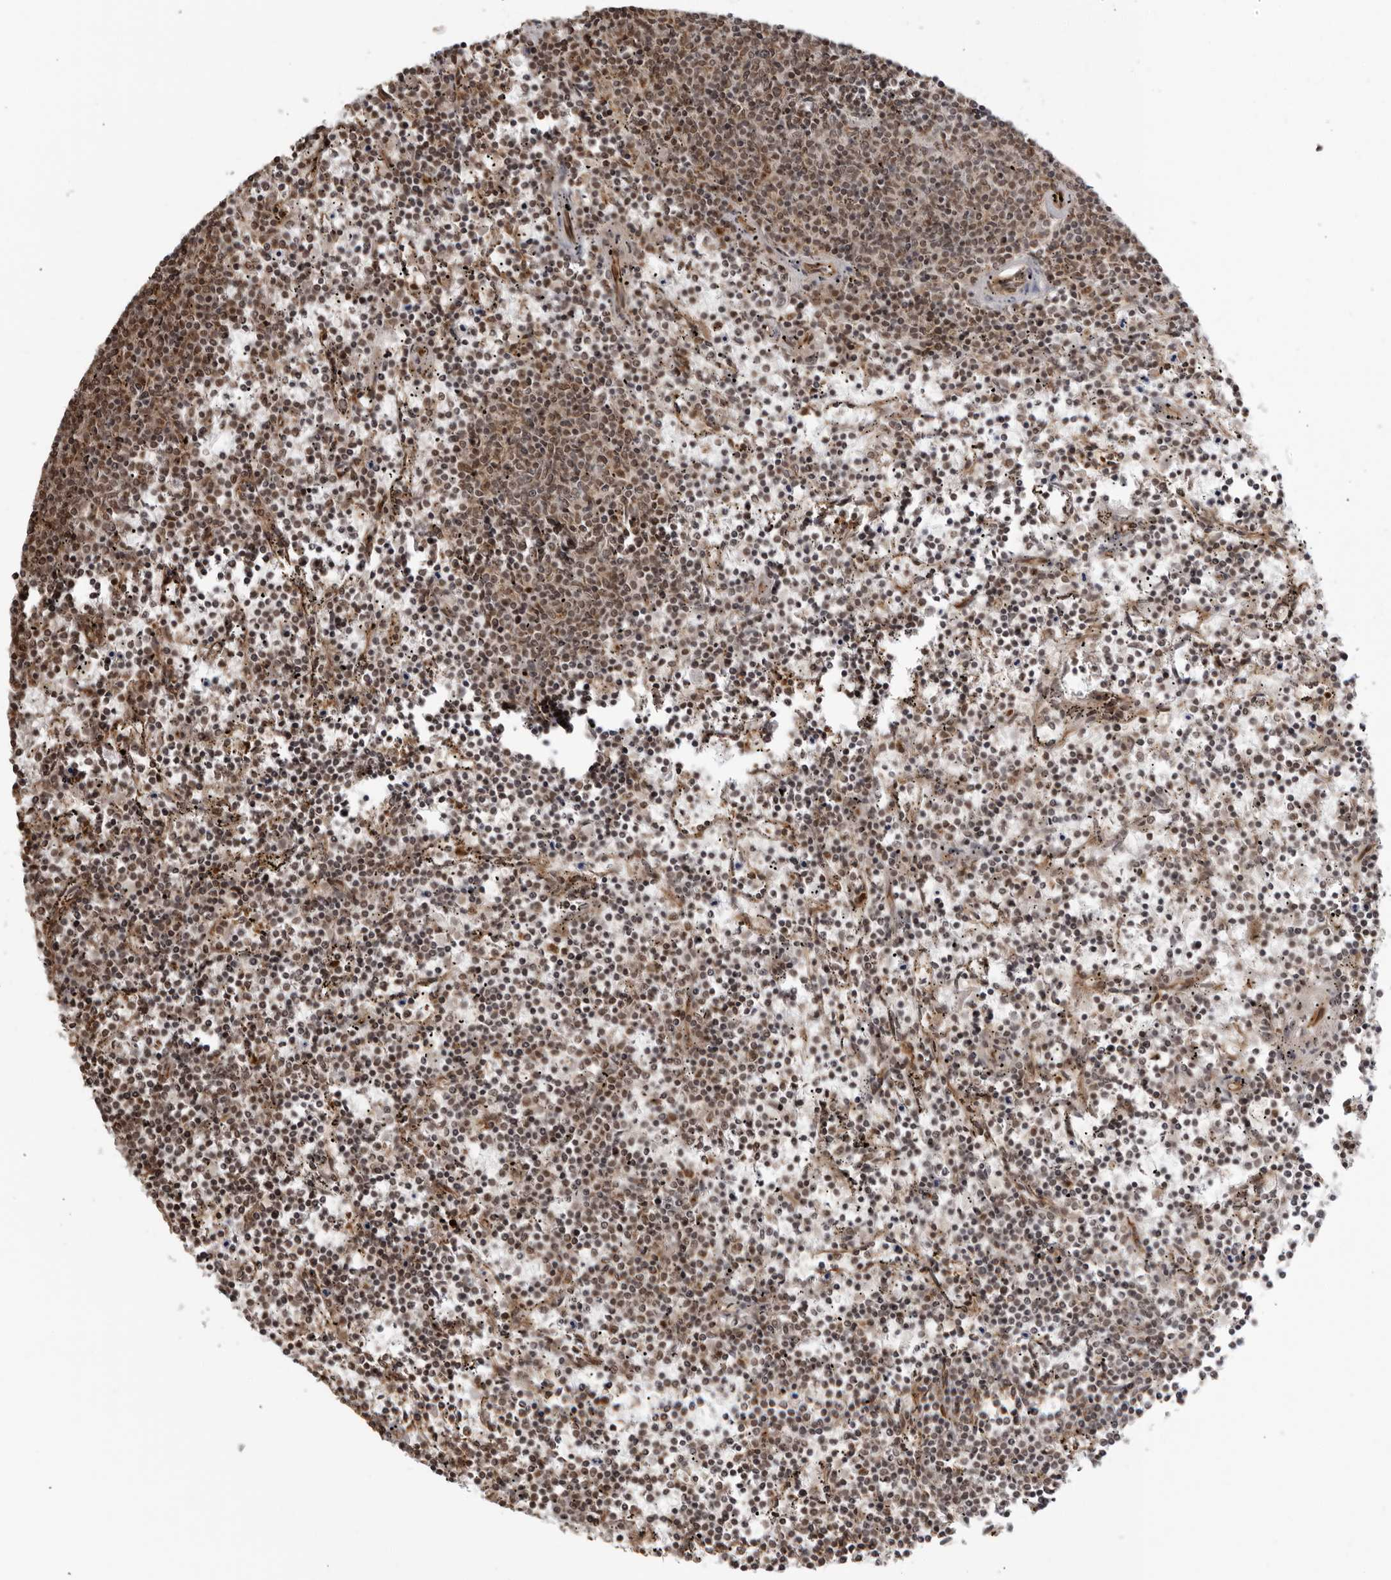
{"staining": {"intensity": "moderate", "quantity": "25%-75%", "location": "nuclear"}, "tissue": "lymphoma", "cell_type": "Tumor cells", "image_type": "cancer", "snomed": [{"axis": "morphology", "description": "Malignant lymphoma, non-Hodgkin's type, Low grade"}, {"axis": "topography", "description": "Spleen"}], "caption": "Protein staining displays moderate nuclear expression in approximately 25%-75% of tumor cells in malignant lymphoma, non-Hodgkin's type (low-grade).", "gene": "TCF21", "patient": {"sex": "female", "age": 50}}